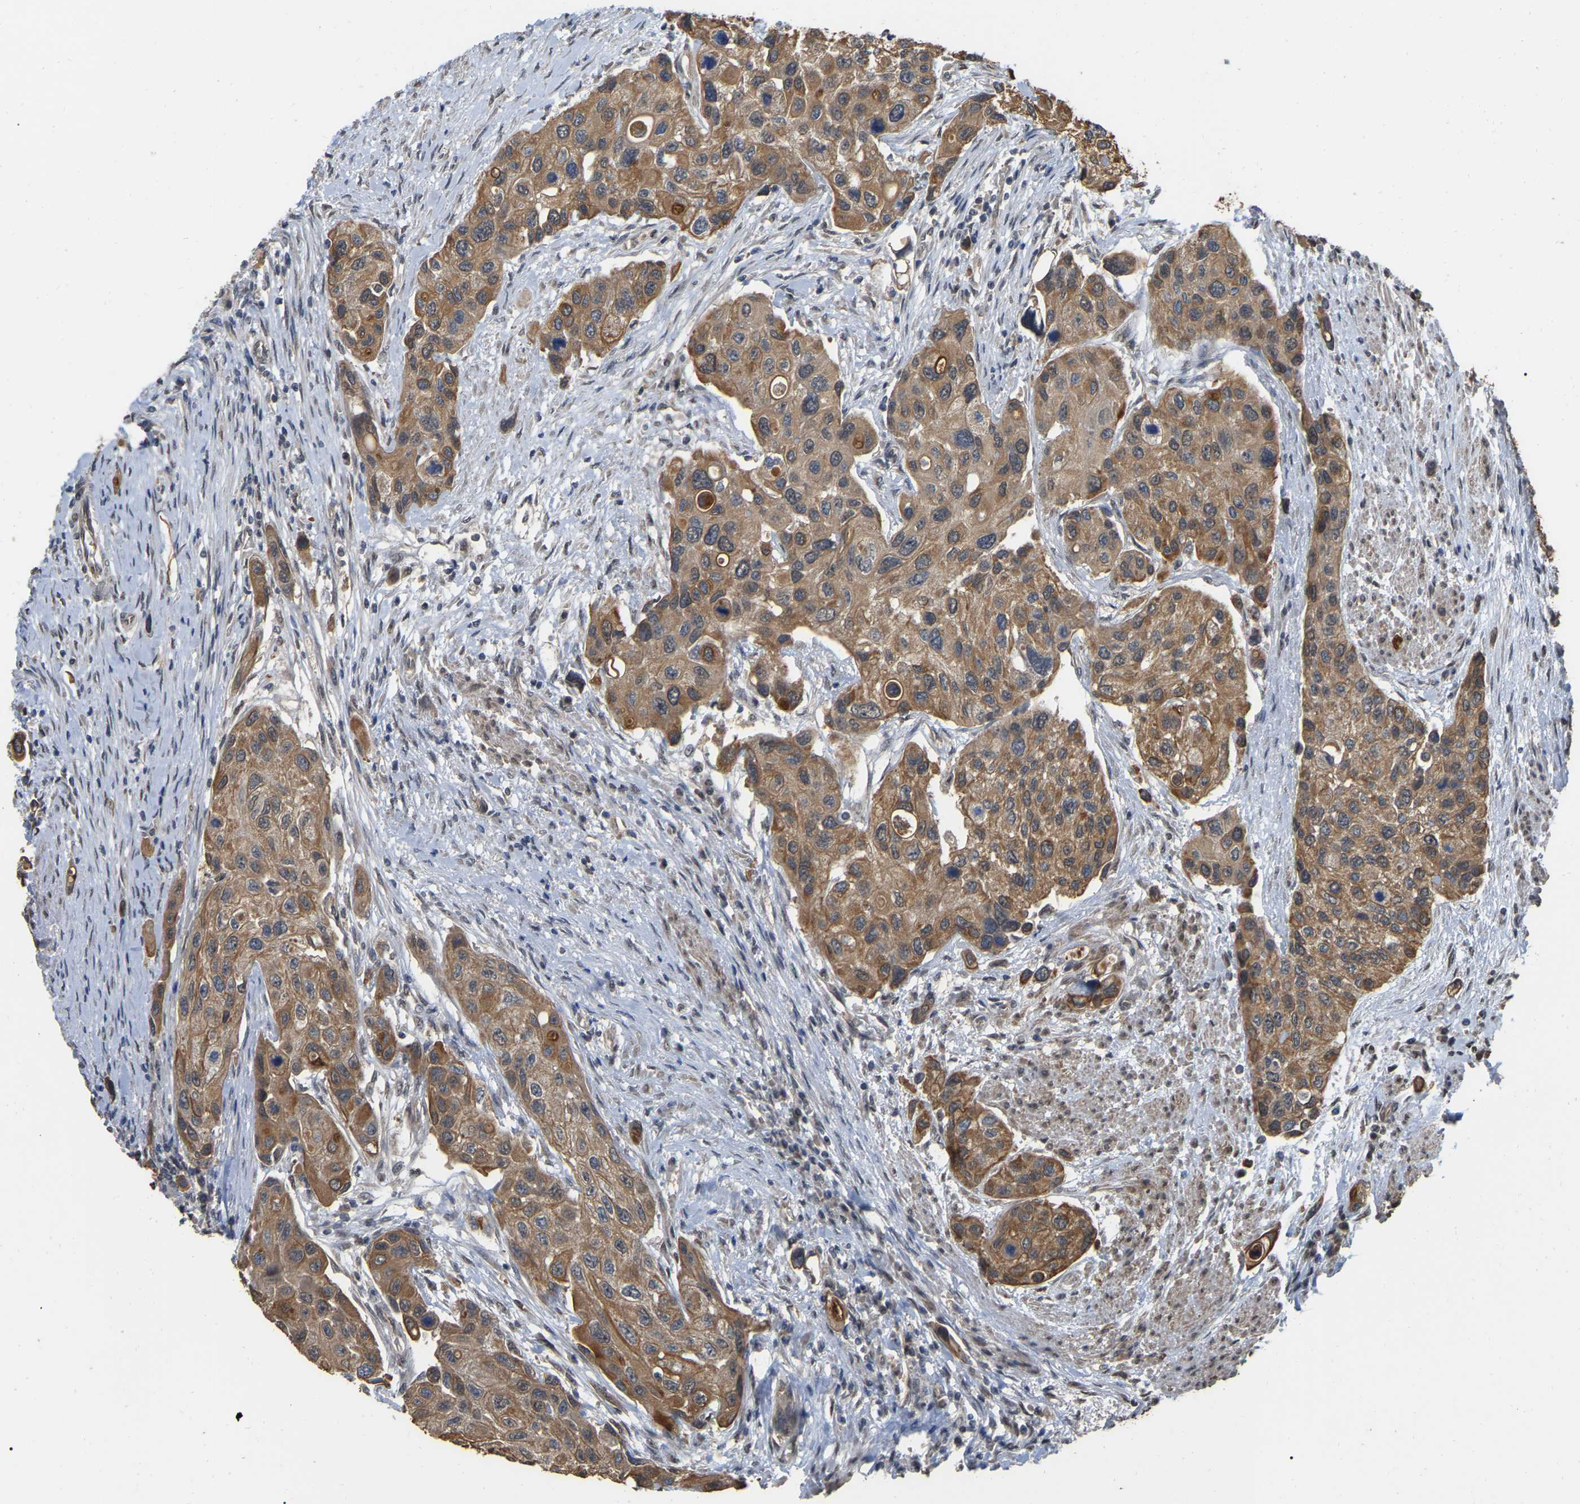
{"staining": {"intensity": "moderate", "quantity": ">75%", "location": "cytoplasmic/membranous"}, "tissue": "urothelial cancer", "cell_type": "Tumor cells", "image_type": "cancer", "snomed": [{"axis": "morphology", "description": "Urothelial carcinoma, High grade"}, {"axis": "topography", "description": "Urinary bladder"}], "caption": "An immunohistochemistry histopathology image of neoplastic tissue is shown. Protein staining in brown highlights moderate cytoplasmic/membranous positivity in urothelial cancer within tumor cells. The staining is performed using DAB (3,3'-diaminobenzidine) brown chromogen to label protein expression. The nuclei are counter-stained blue using hematoxylin.", "gene": "FAM219A", "patient": {"sex": "female", "age": 56}}